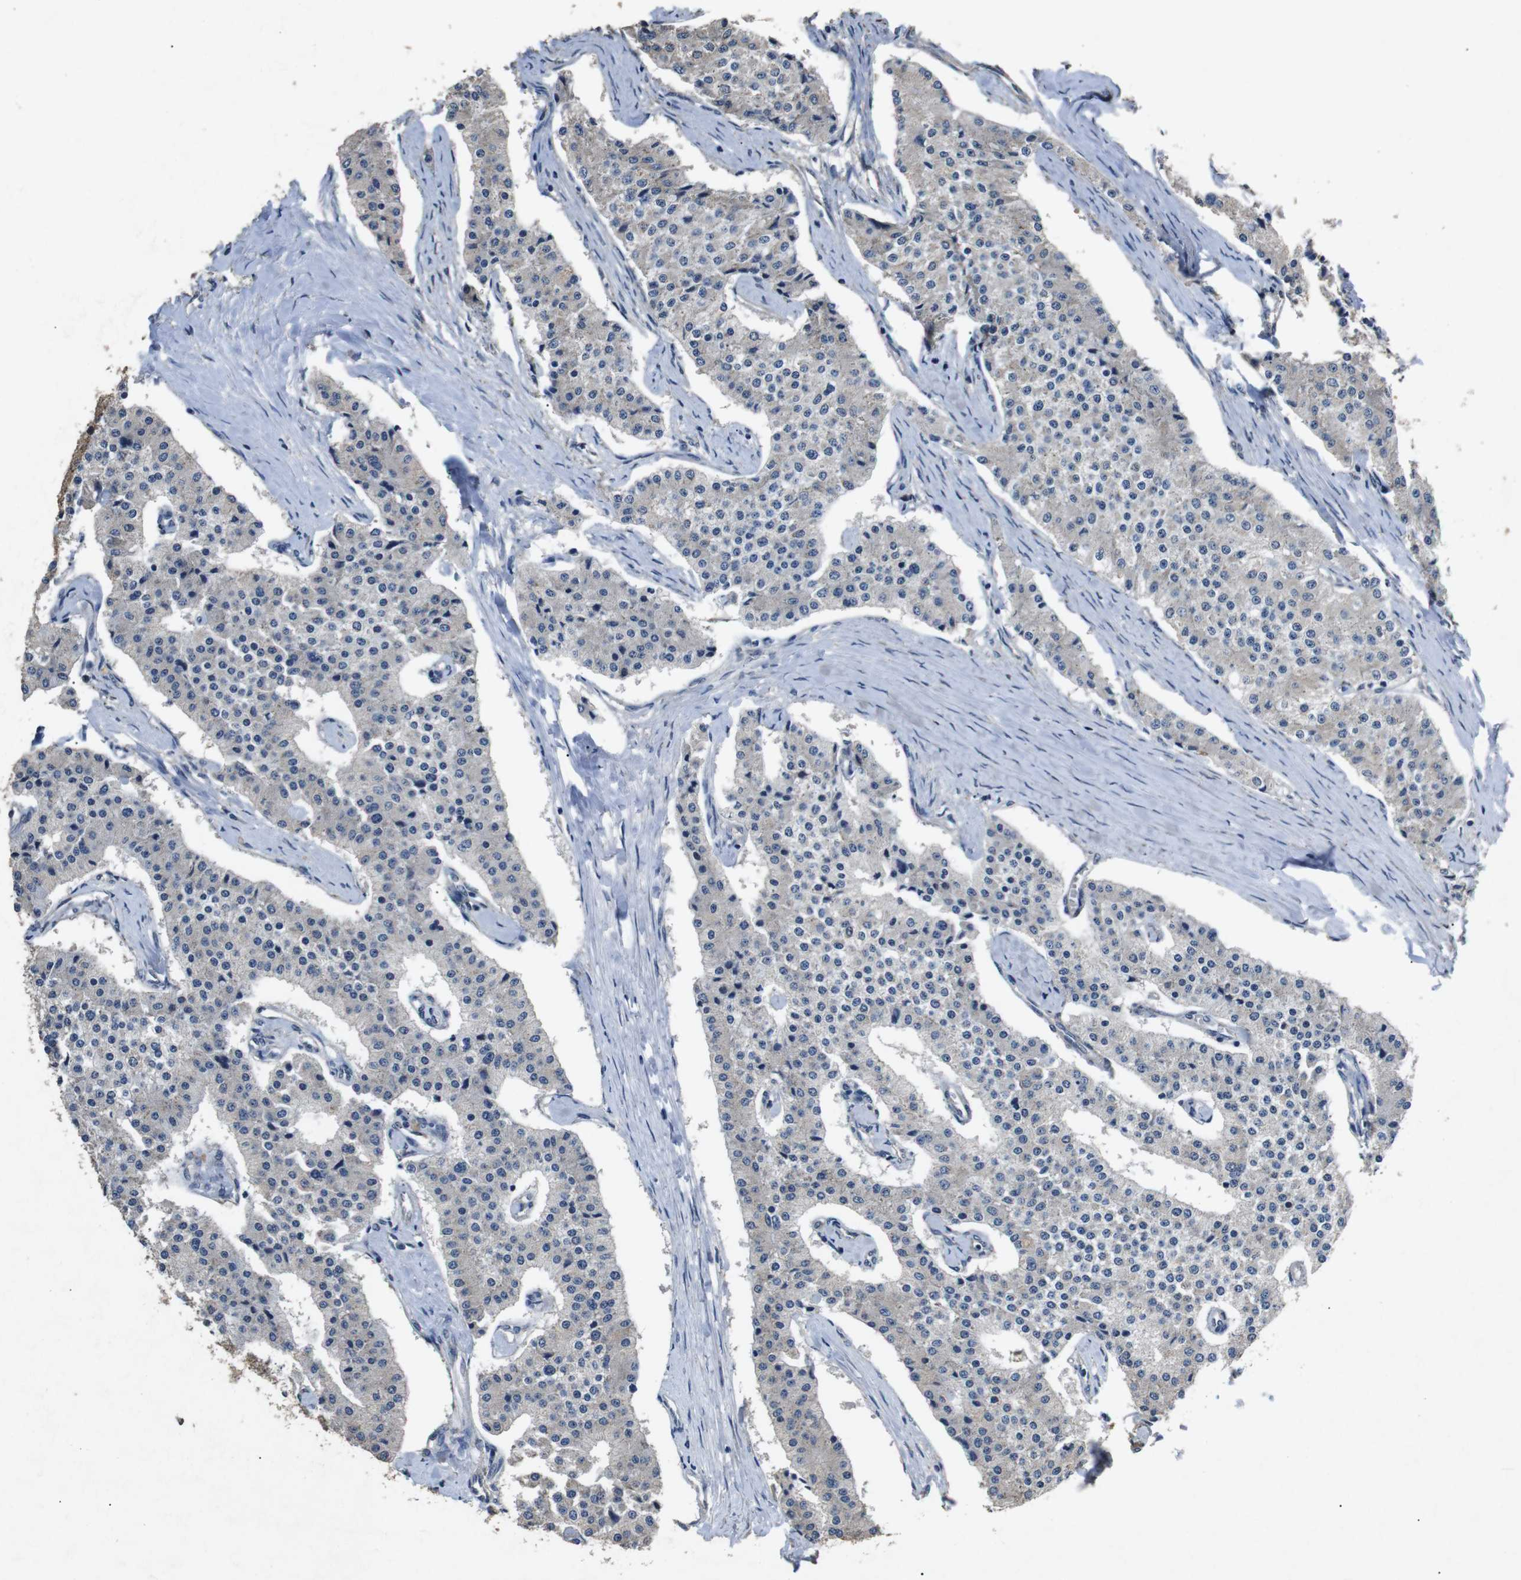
{"staining": {"intensity": "negative", "quantity": "none", "location": "none"}, "tissue": "carcinoid", "cell_type": "Tumor cells", "image_type": "cancer", "snomed": [{"axis": "morphology", "description": "Carcinoid, malignant, NOS"}, {"axis": "topography", "description": "Colon"}], "caption": "IHC histopathology image of malignant carcinoid stained for a protein (brown), which demonstrates no expression in tumor cells. (DAB immunohistochemistry (IHC) with hematoxylin counter stain).", "gene": "BNIP3", "patient": {"sex": "female", "age": 52}}